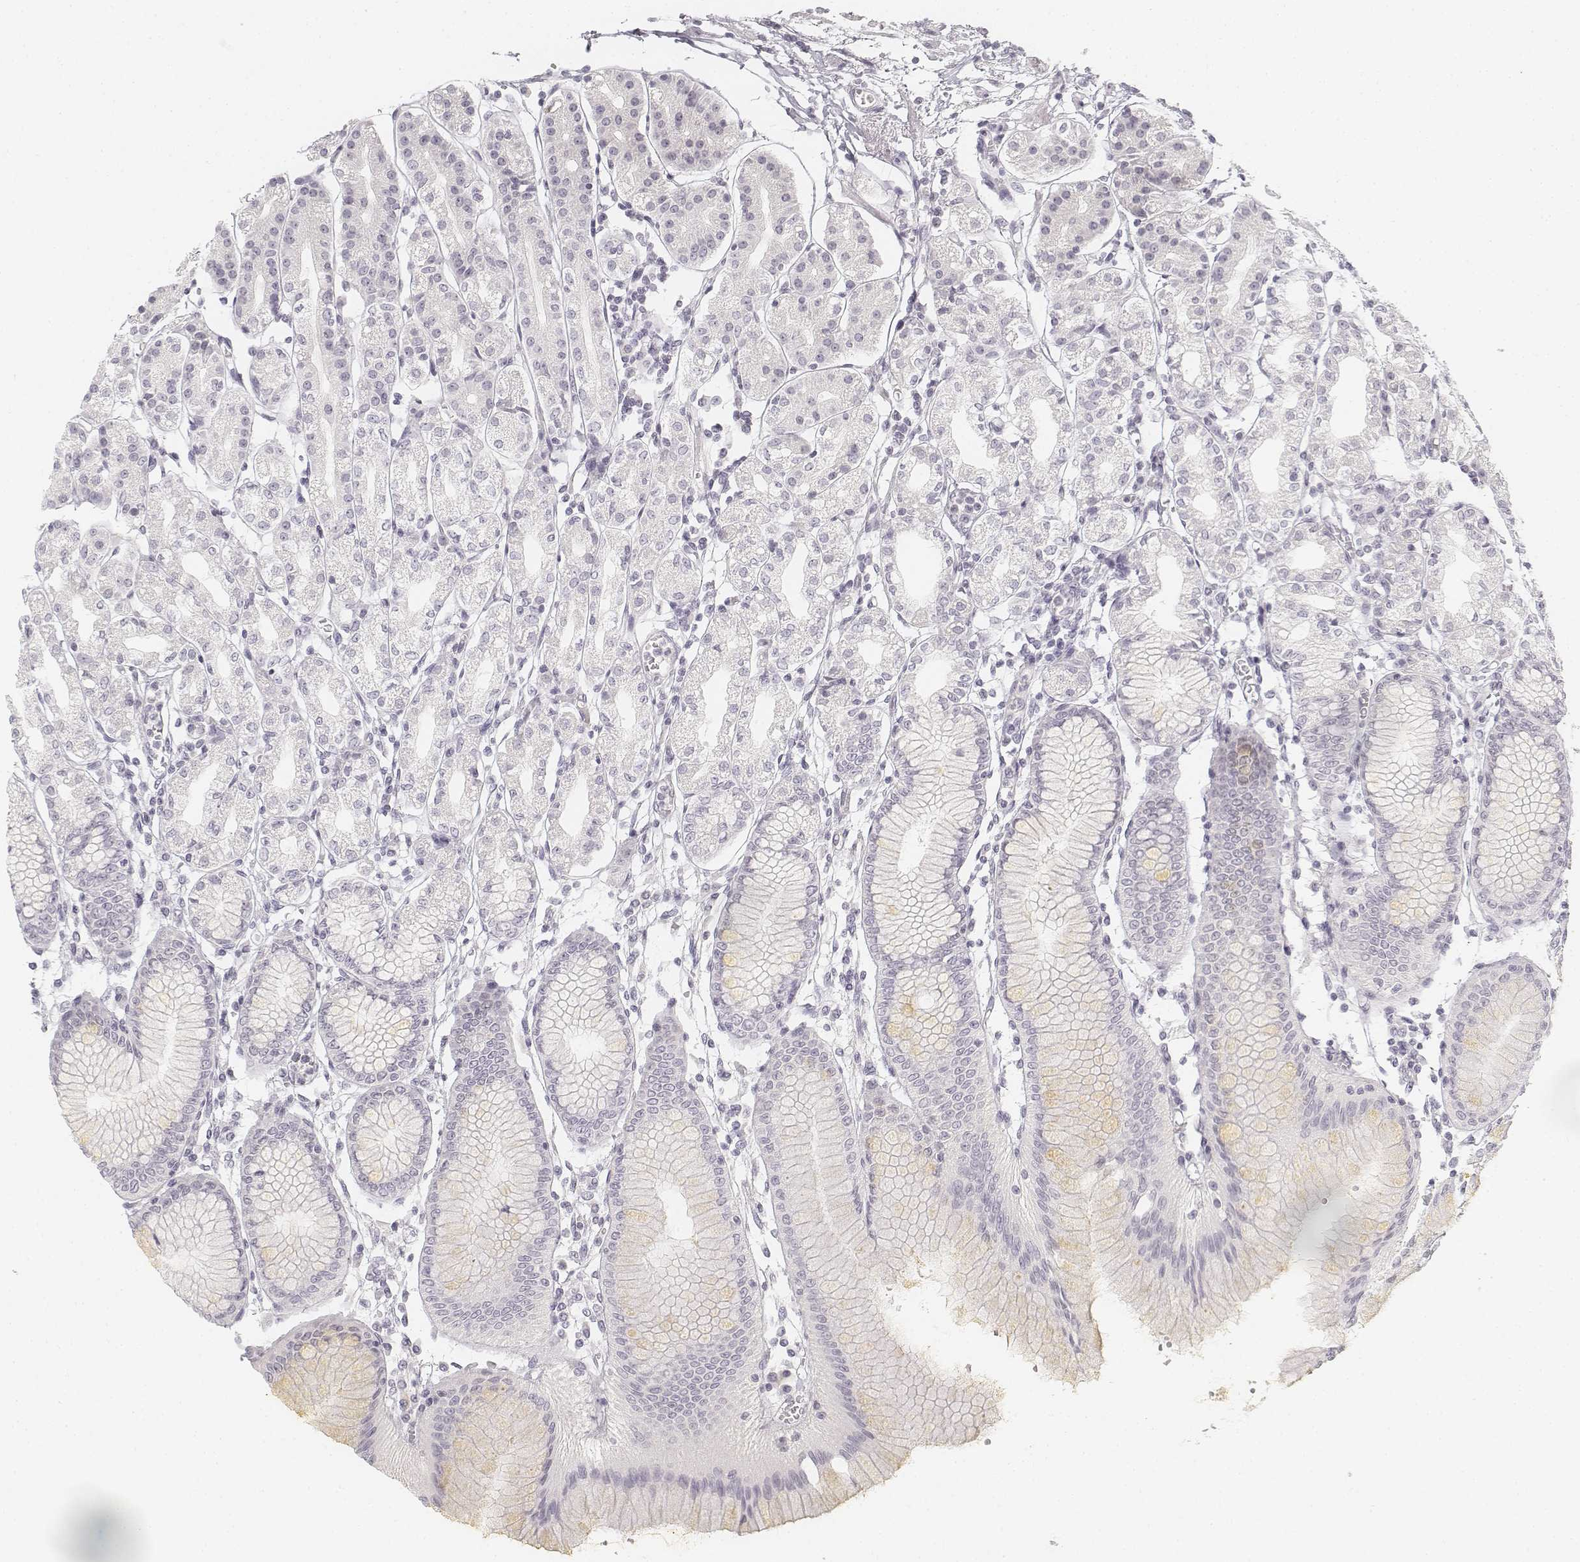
{"staining": {"intensity": "negative", "quantity": "none", "location": "none"}, "tissue": "stomach", "cell_type": "Glandular cells", "image_type": "normal", "snomed": [{"axis": "morphology", "description": "Normal tissue, NOS"}, {"axis": "topography", "description": "Skeletal muscle"}, {"axis": "topography", "description": "Stomach"}], "caption": "This is an IHC photomicrograph of benign human stomach. There is no expression in glandular cells.", "gene": "KRT25", "patient": {"sex": "female", "age": 57}}